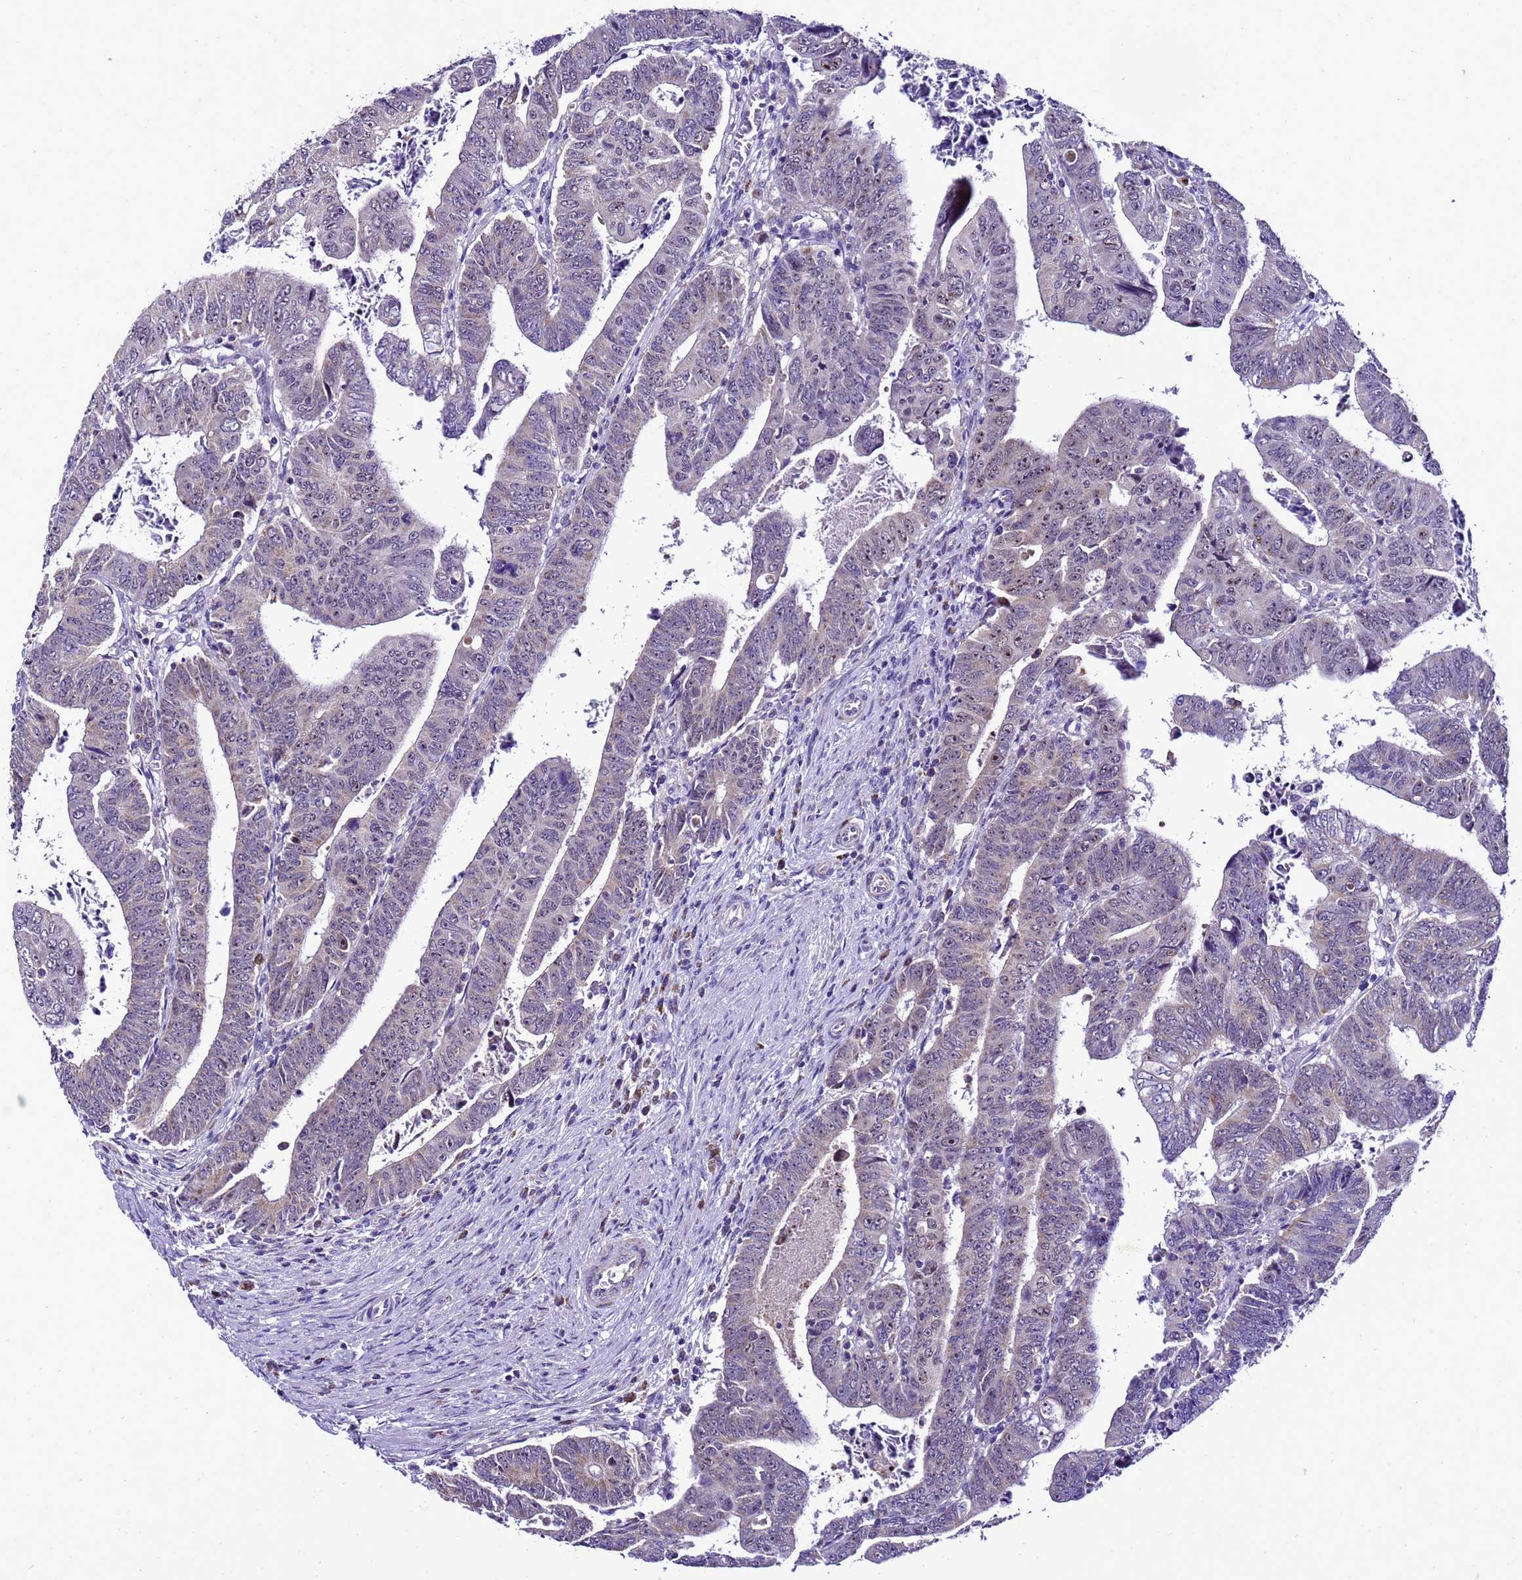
{"staining": {"intensity": "negative", "quantity": "none", "location": "none"}, "tissue": "colorectal cancer", "cell_type": "Tumor cells", "image_type": "cancer", "snomed": [{"axis": "morphology", "description": "Normal tissue, NOS"}, {"axis": "morphology", "description": "Adenocarcinoma, NOS"}, {"axis": "topography", "description": "Rectum"}], "caption": "Human adenocarcinoma (colorectal) stained for a protein using immunohistochemistry shows no expression in tumor cells.", "gene": "DPH6", "patient": {"sex": "female", "age": 65}}